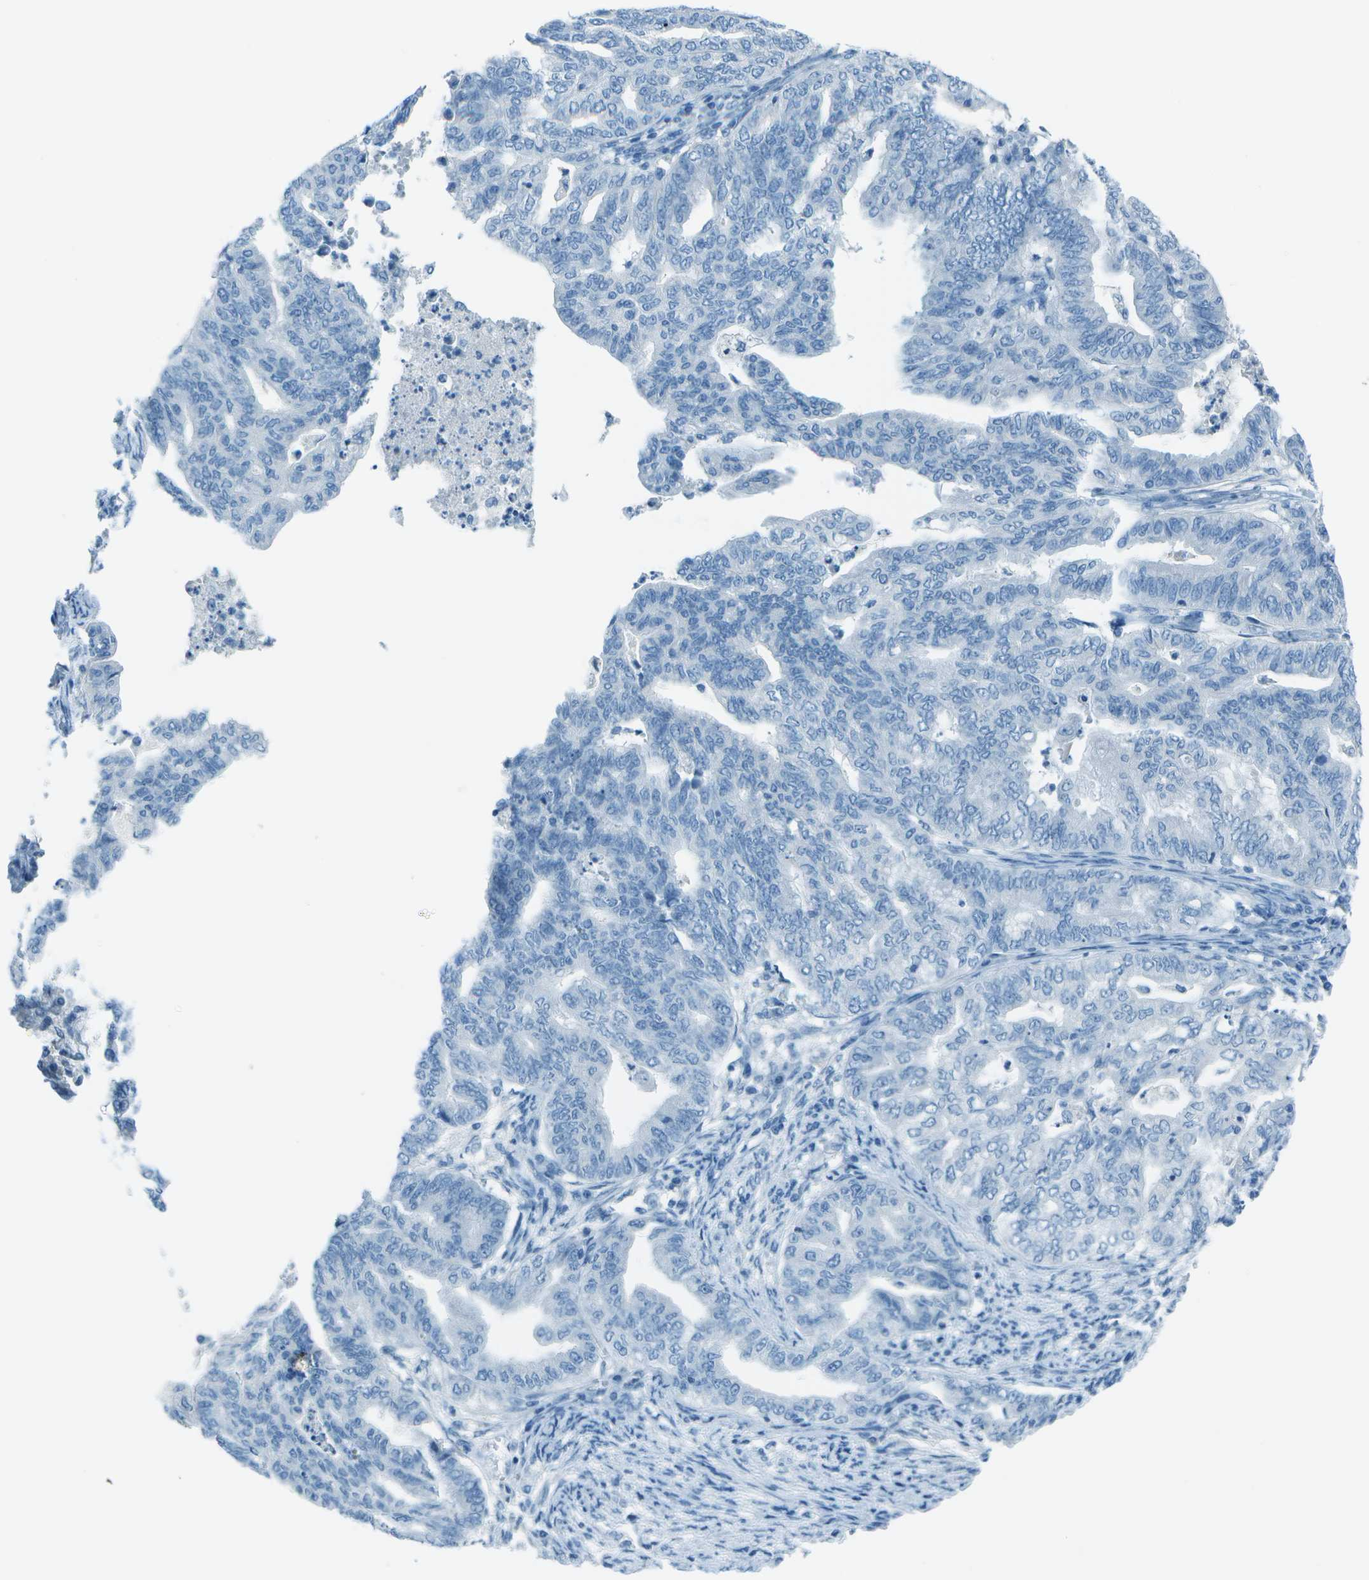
{"staining": {"intensity": "negative", "quantity": "none", "location": "none"}, "tissue": "endometrial cancer", "cell_type": "Tumor cells", "image_type": "cancer", "snomed": [{"axis": "morphology", "description": "Adenocarcinoma, NOS"}, {"axis": "topography", "description": "Endometrium"}], "caption": "This is an IHC photomicrograph of human endometrial adenocarcinoma. There is no staining in tumor cells.", "gene": "FGF1", "patient": {"sex": "female", "age": 79}}